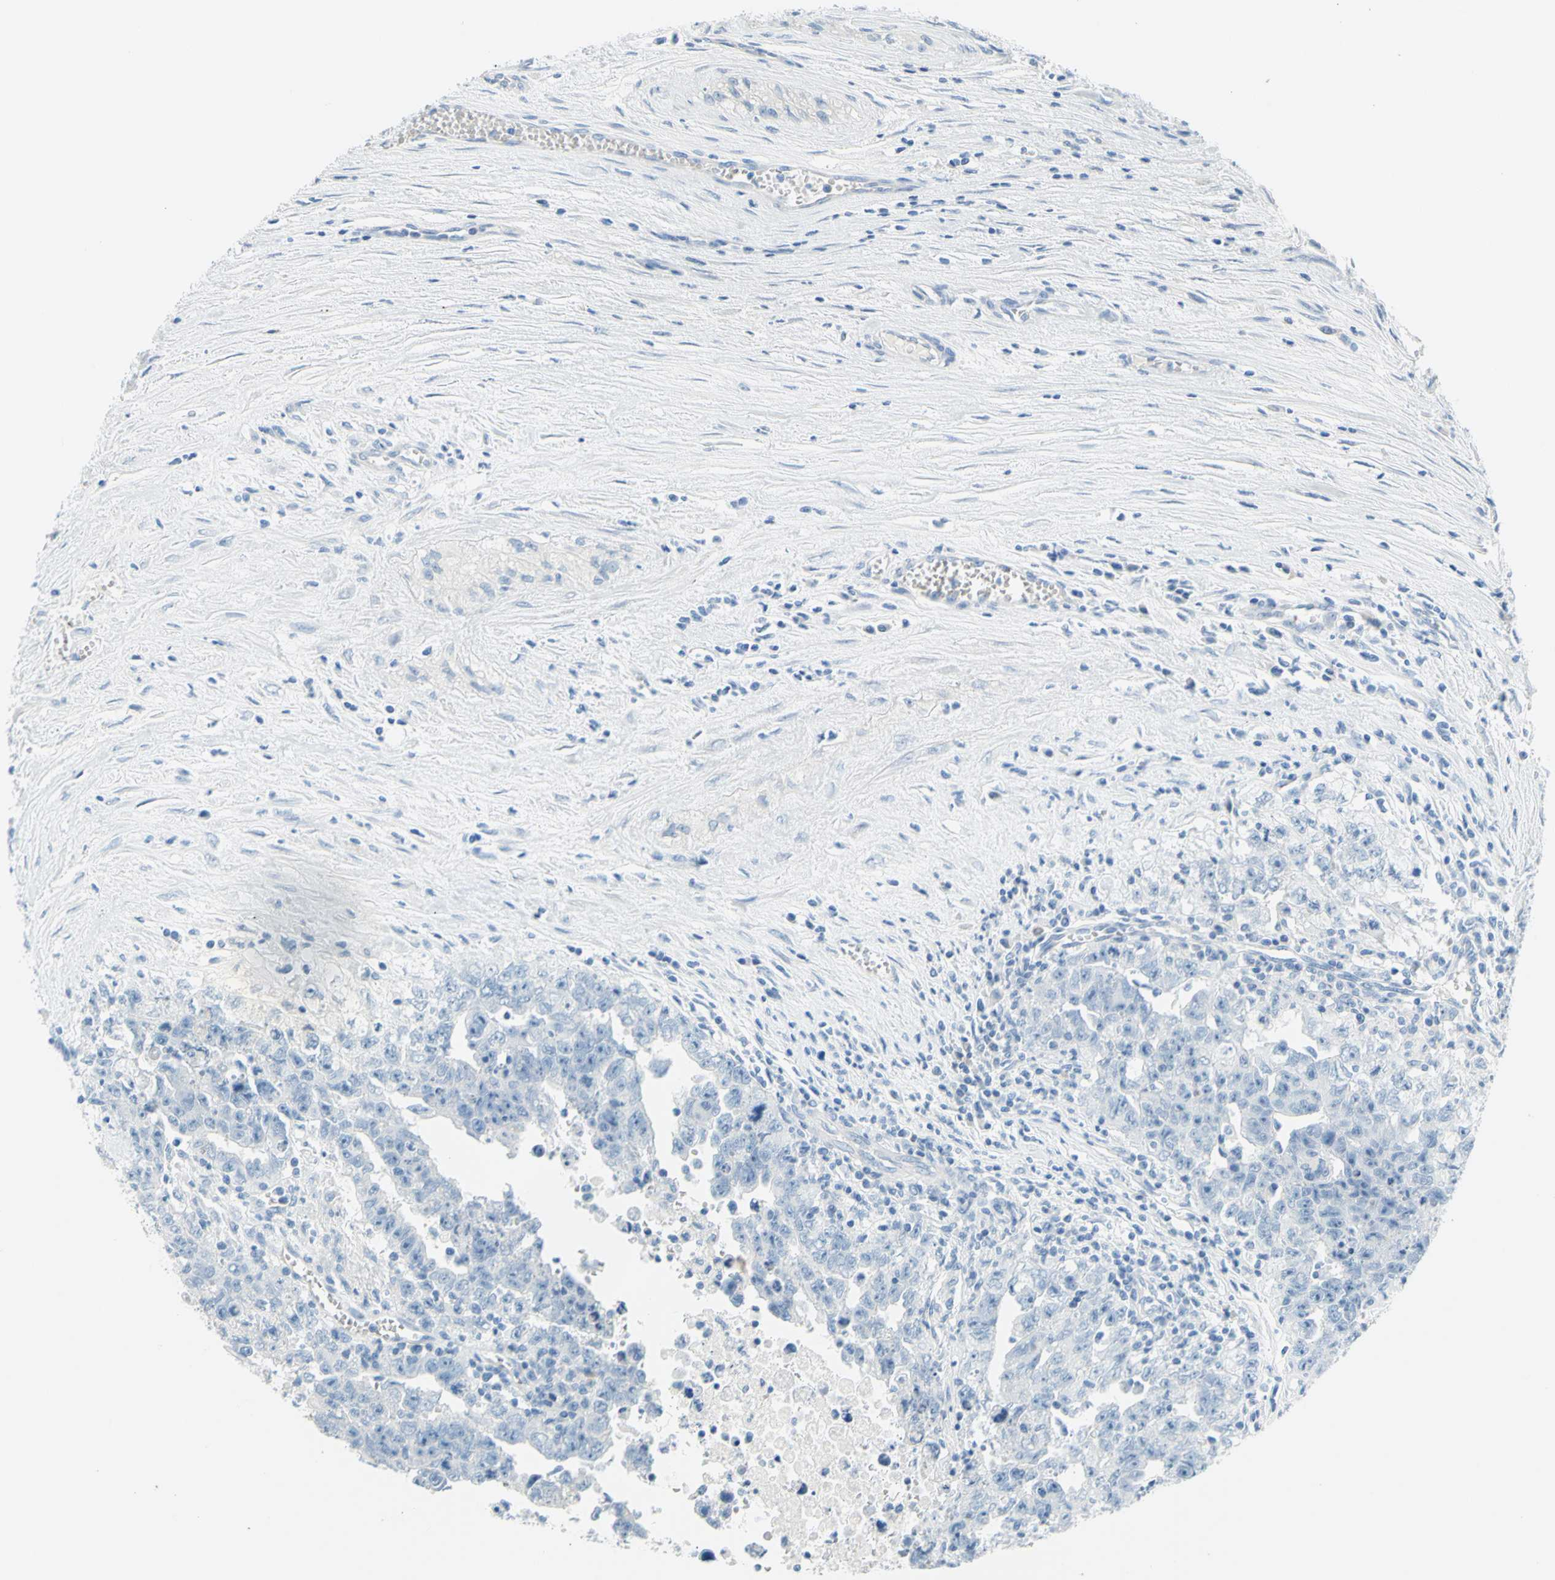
{"staining": {"intensity": "negative", "quantity": "none", "location": "none"}, "tissue": "testis cancer", "cell_type": "Tumor cells", "image_type": "cancer", "snomed": [{"axis": "morphology", "description": "Carcinoma, Embryonal, NOS"}, {"axis": "topography", "description": "Testis"}], "caption": "High magnification brightfield microscopy of embryonal carcinoma (testis) stained with DAB (3,3'-diaminobenzidine) (brown) and counterstained with hematoxylin (blue): tumor cells show no significant positivity.", "gene": "DCT", "patient": {"sex": "male", "age": 28}}